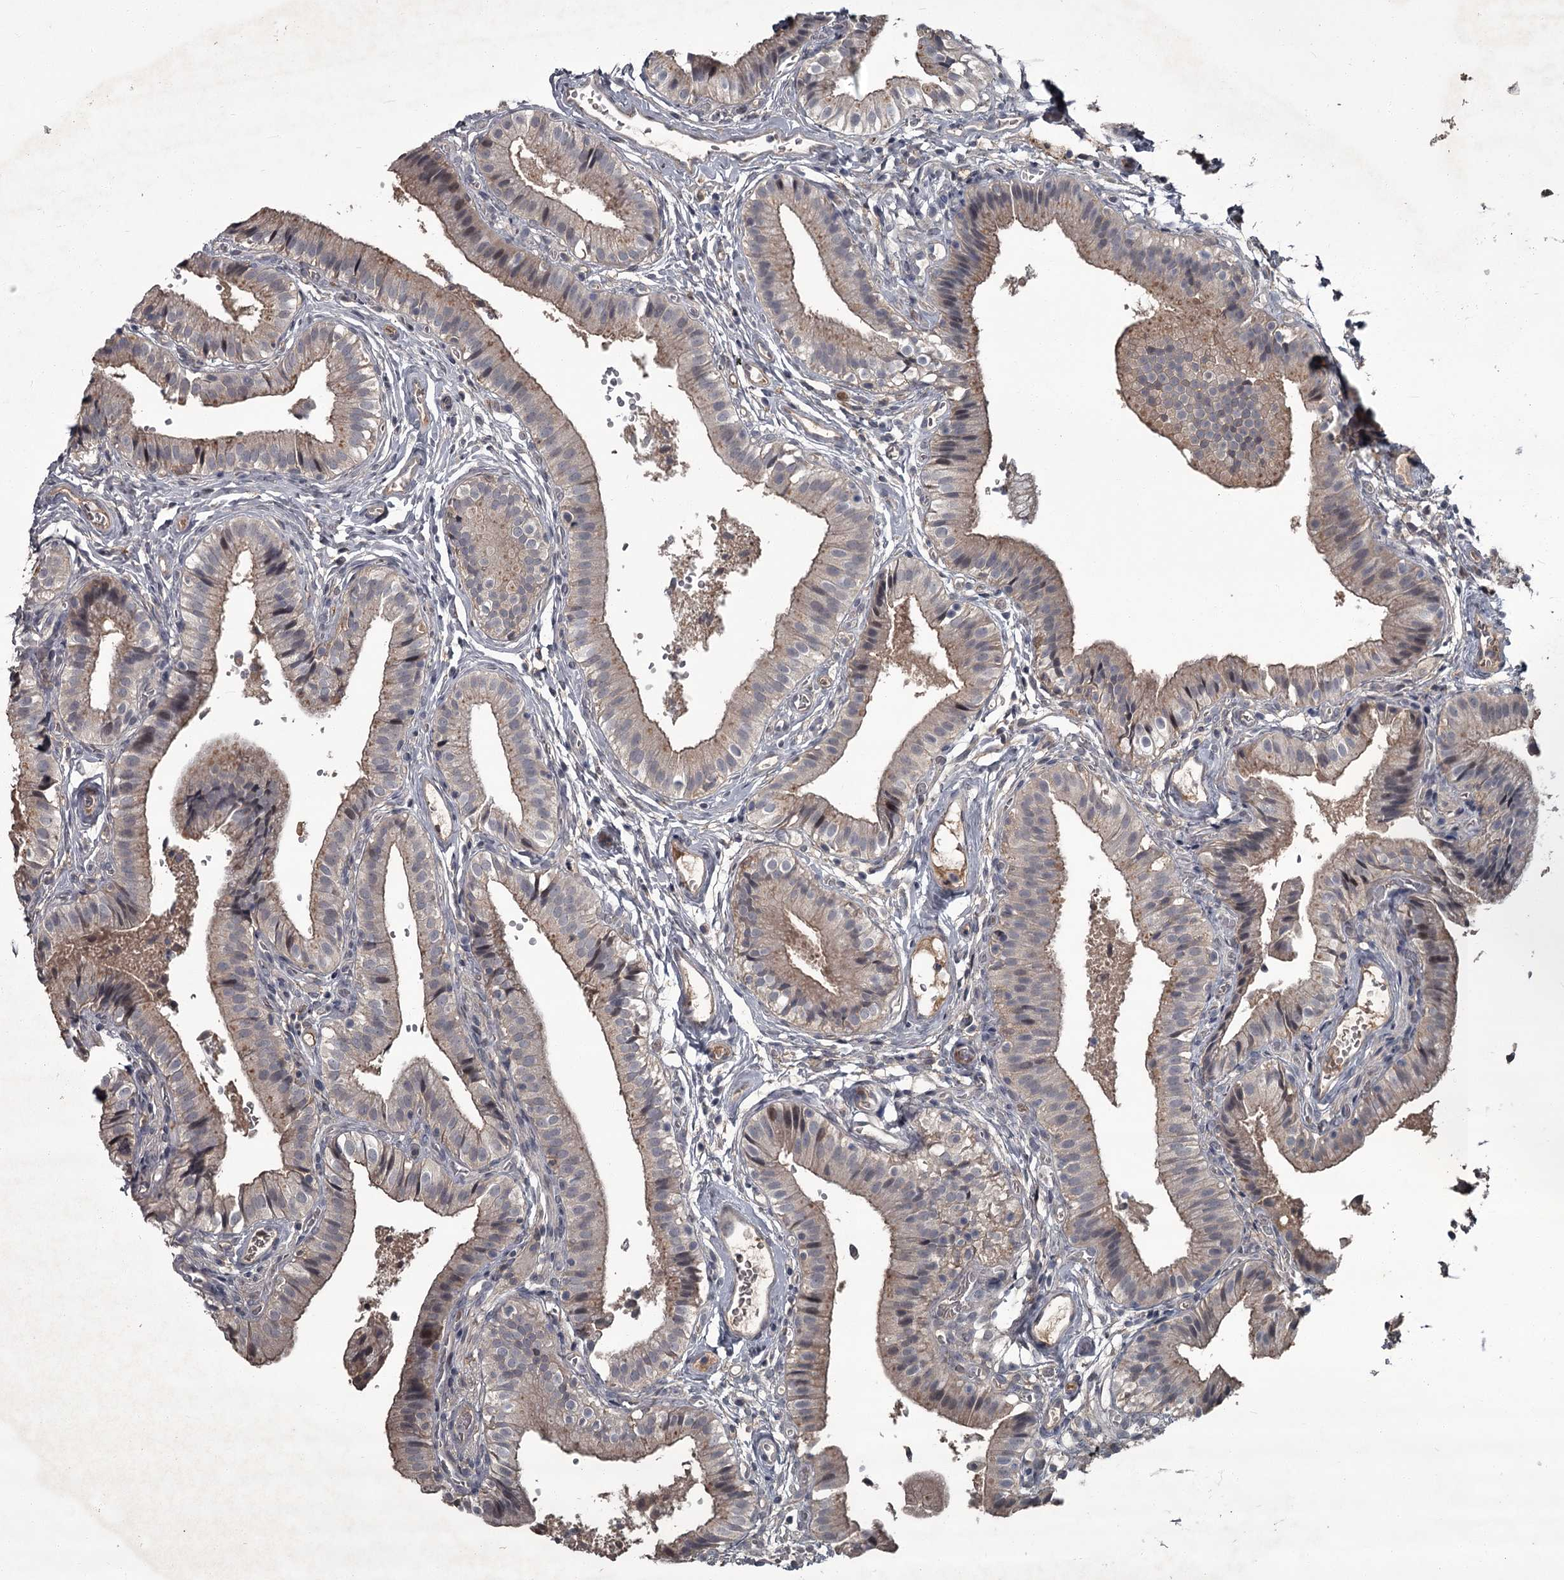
{"staining": {"intensity": "weak", "quantity": "<25%", "location": "cytoplasmic/membranous,nuclear"}, "tissue": "gallbladder", "cell_type": "Glandular cells", "image_type": "normal", "snomed": [{"axis": "morphology", "description": "Normal tissue, NOS"}, {"axis": "topography", "description": "Gallbladder"}], "caption": "DAB (3,3'-diaminobenzidine) immunohistochemical staining of unremarkable gallbladder shows no significant positivity in glandular cells.", "gene": "FLVCR2", "patient": {"sex": "female", "age": 47}}